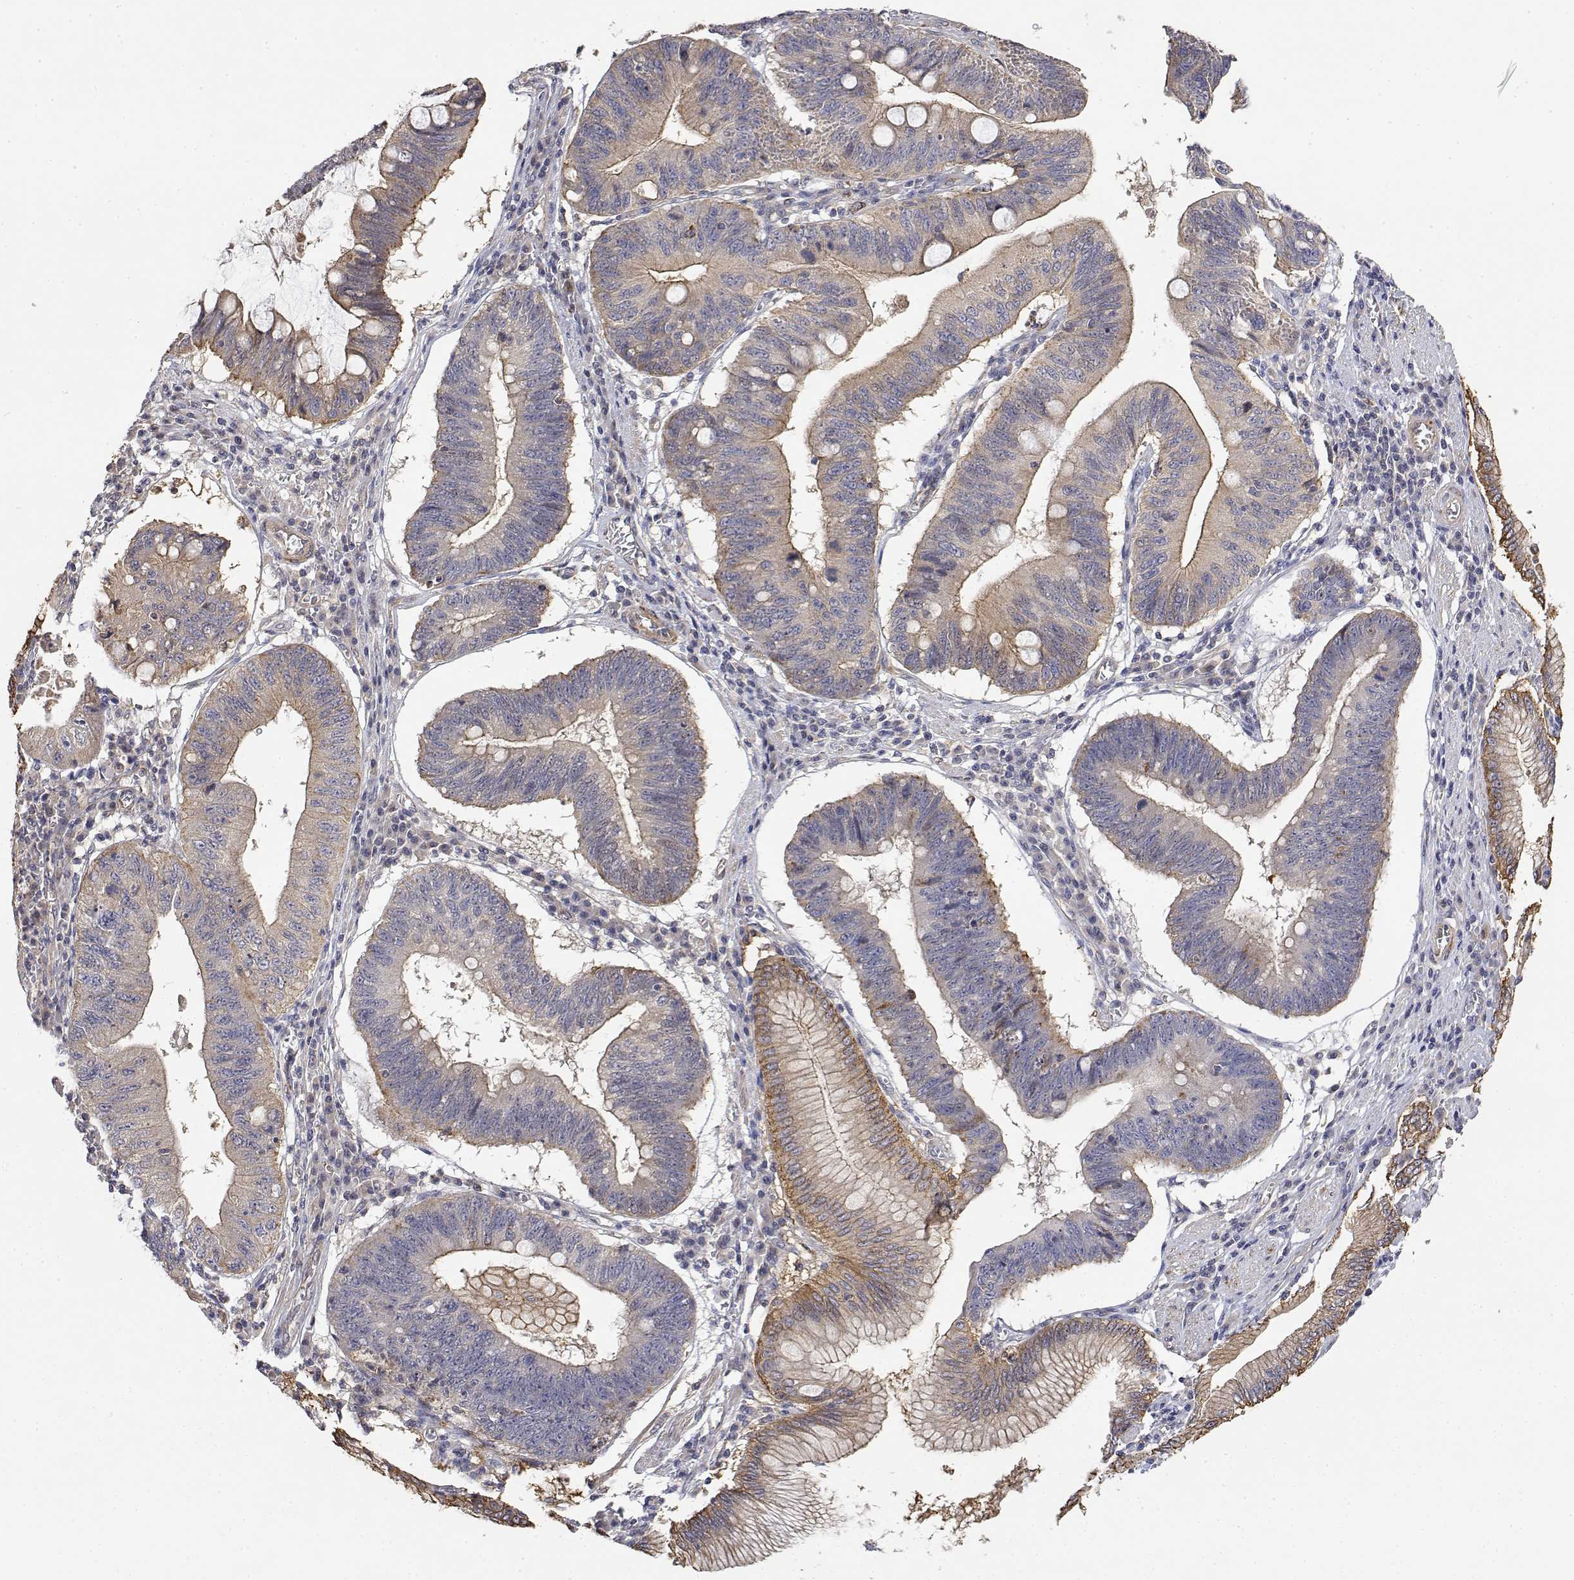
{"staining": {"intensity": "weak", "quantity": "<25%", "location": "cytoplasmic/membranous"}, "tissue": "stomach cancer", "cell_type": "Tumor cells", "image_type": "cancer", "snomed": [{"axis": "morphology", "description": "Adenocarcinoma, NOS"}, {"axis": "topography", "description": "Stomach"}], "caption": "This is a image of immunohistochemistry staining of stomach adenocarcinoma, which shows no positivity in tumor cells.", "gene": "LONRF3", "patient": {"sex": "male", "age": 59}}